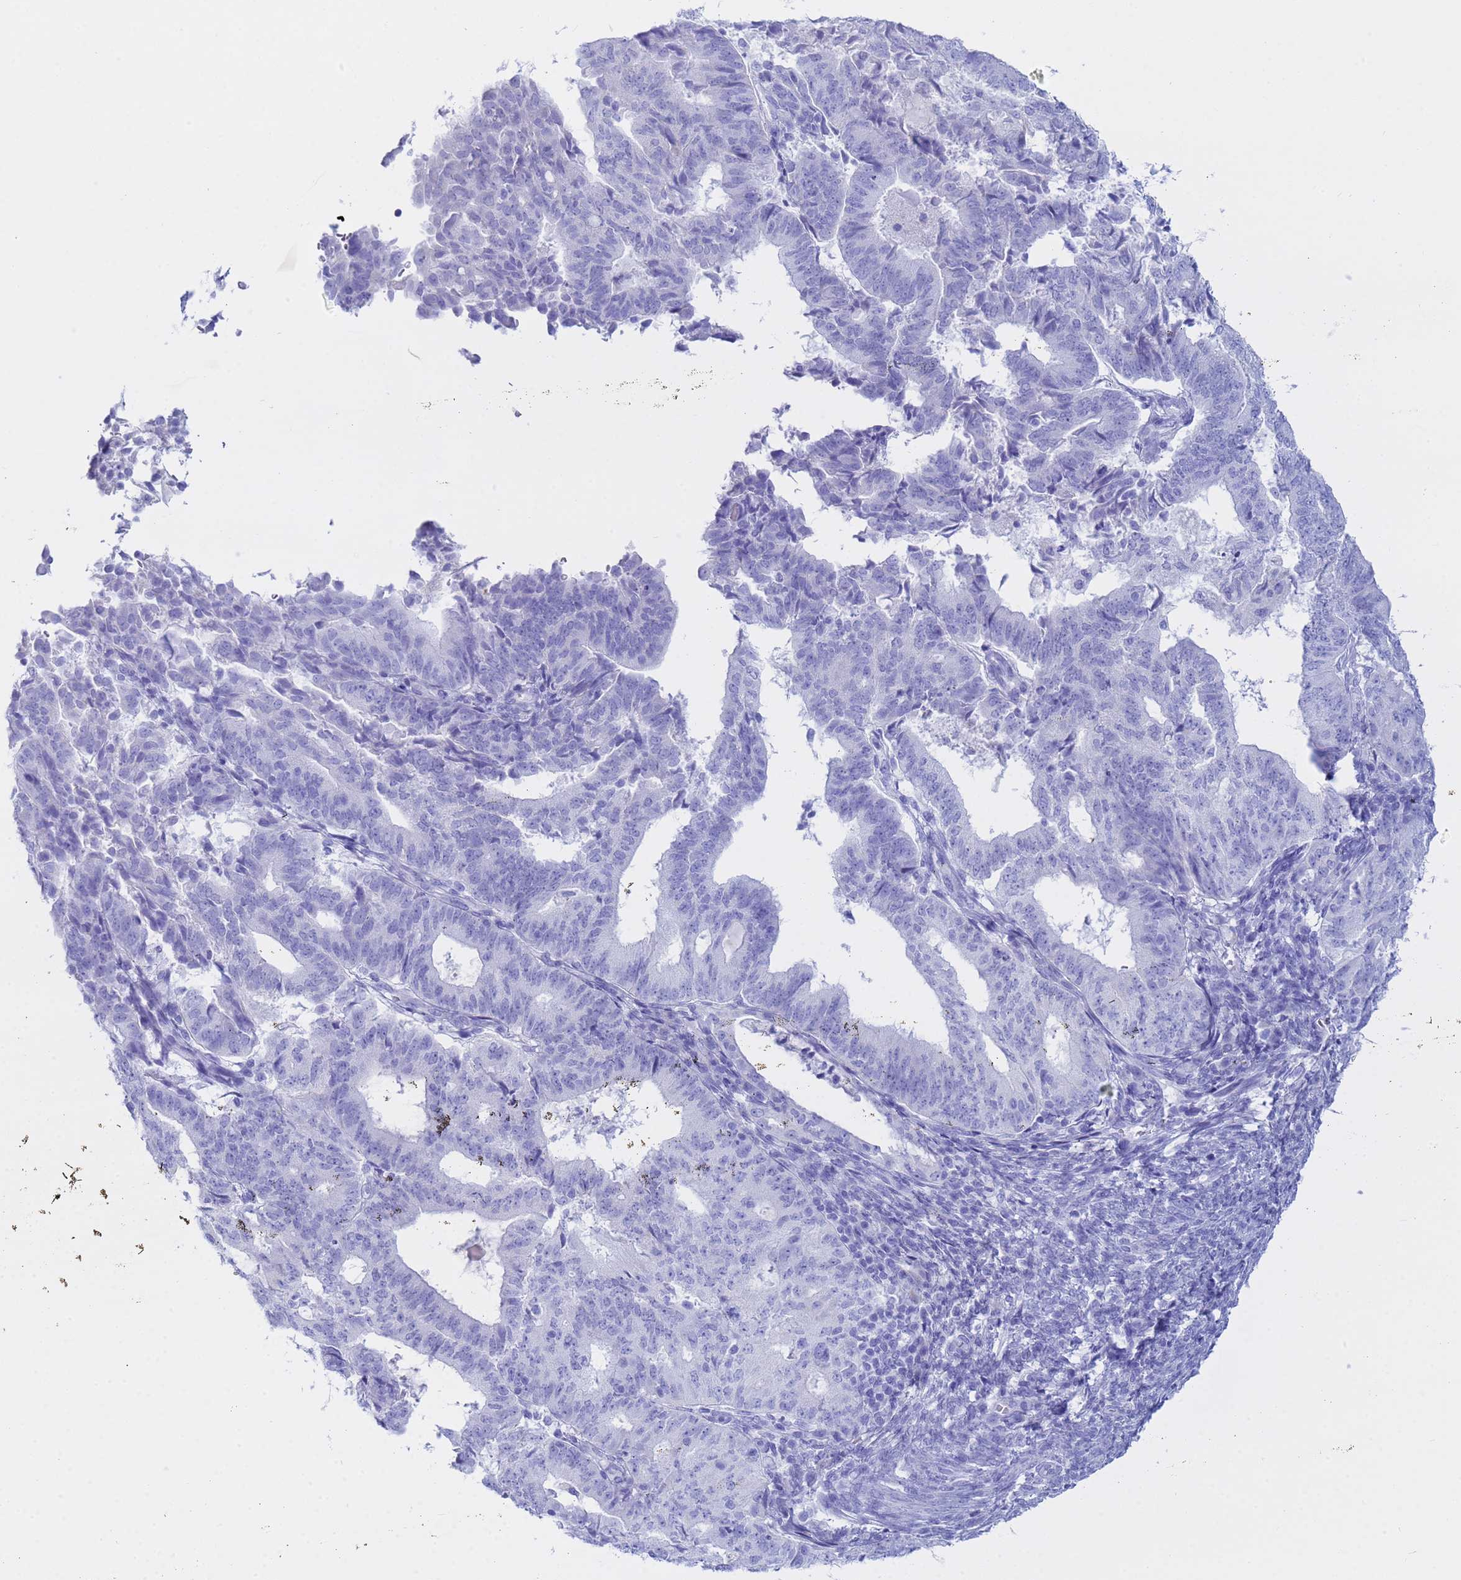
{"staining": {"intensity": "negative", "quantity": "none", "location": "none"}, "tissue": "endometrial cancer", "cell_type": "Tumor cells", "image_type": "cancer", "snomed": [{"axis": "morphology", "description": "Adenocarcinoma, NOS"}, {"axis": "topography", "description": "Endometrium"}], "caption": "Tumor cells are negative for brown protein staining in endometrial cancer. (Immunohistochemistry, brightfield microscopy, high magnification).", "gene": "AQP12A", "patient": {"sex": "female", "age": 70}}